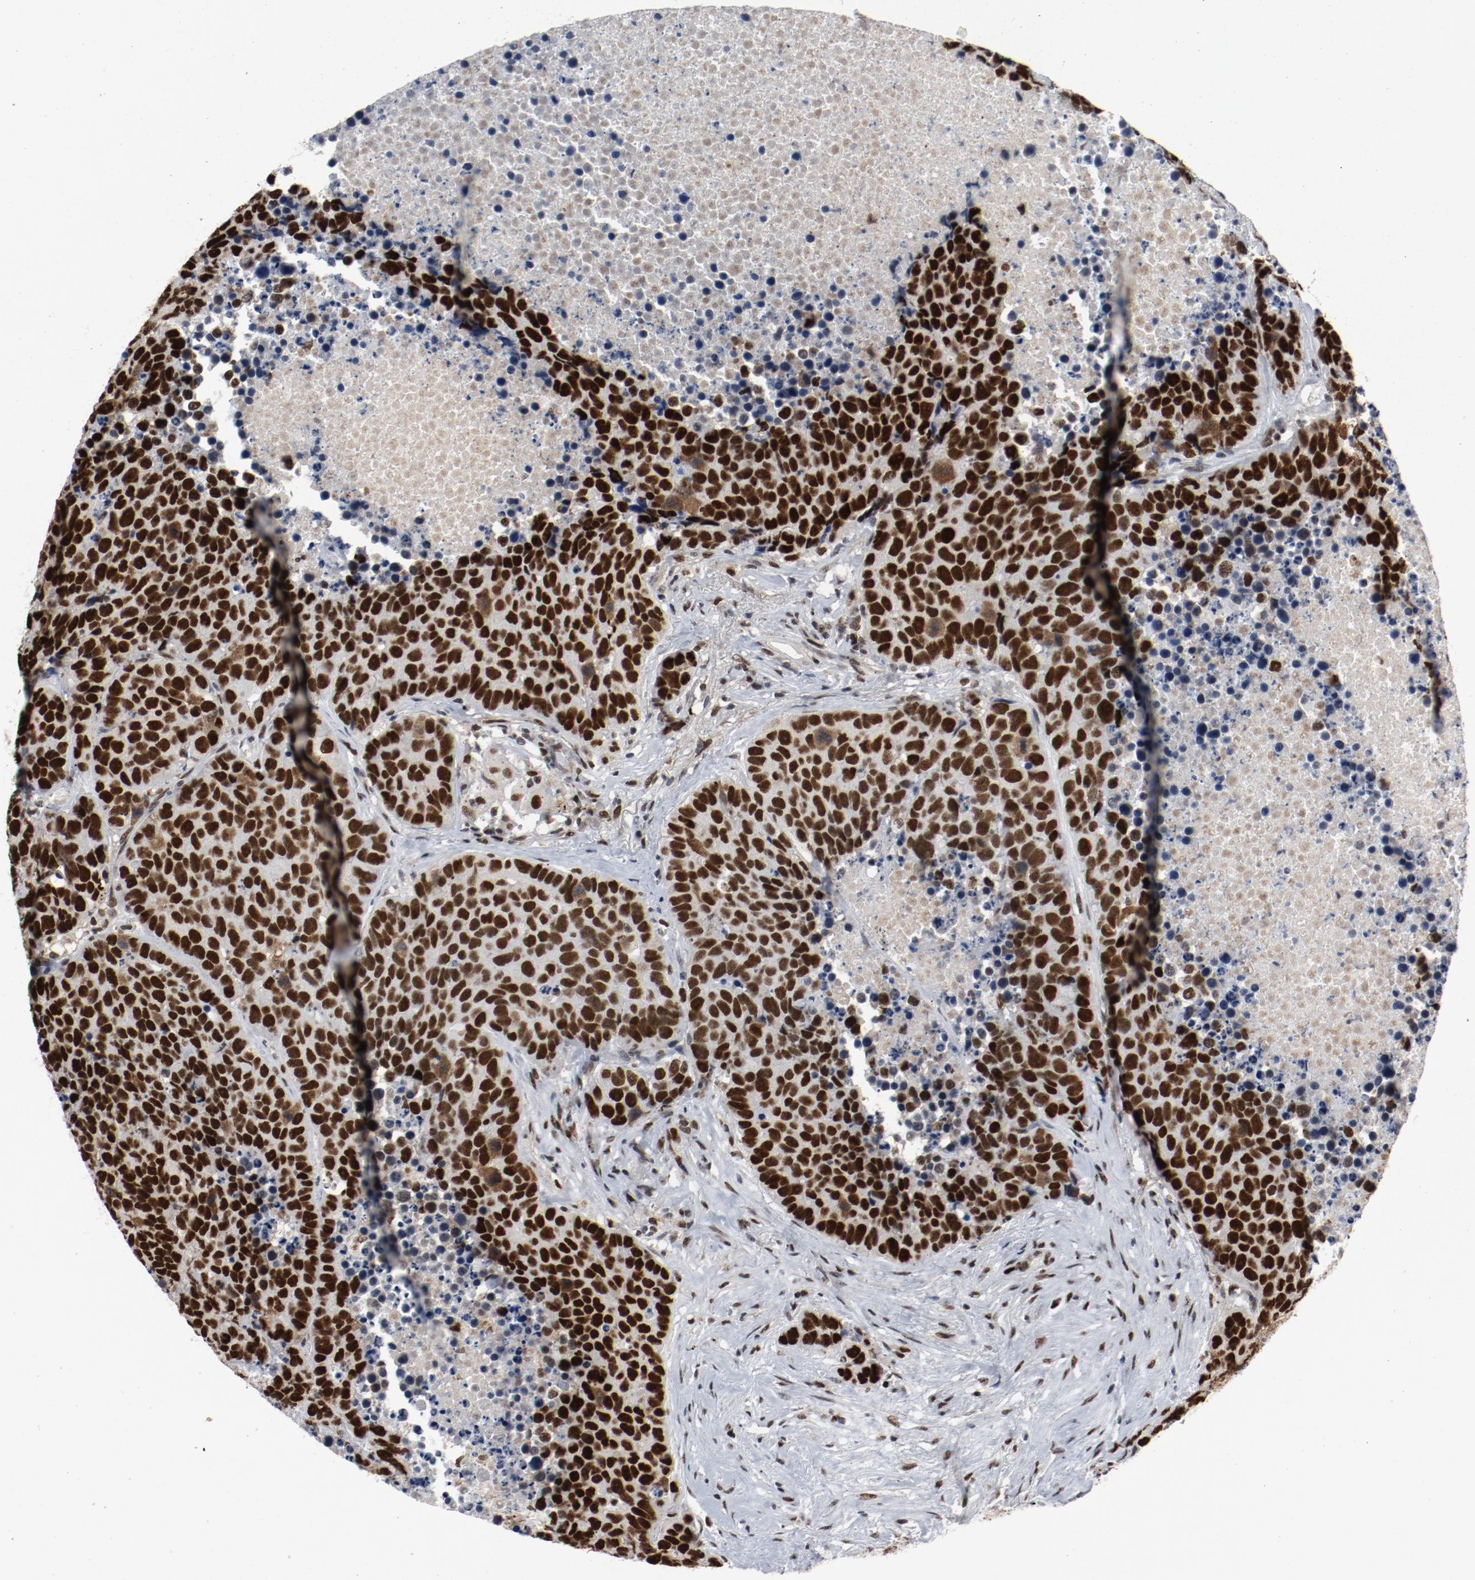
{"staining": {"intensity": "strong", "quantity": ">75%", "location": "nuclear"}, "tissue": "carcinoid", "cell_type": "Tumor cells", "image_type": "cancer", "snomed": [{"axis": "morphology", "description": "Carcinoid, malignant, NOS"}, {"axis": "topography", "description": "Lung"}], "caption": "DAB immunohistochemical staining of human carcinoid reveals strong nuclear protein positivity in approximately >75% of tumor cells. The protein of interest is shown in brown color, while the nuclei are stained blue.", "gene": "JMJD6", "patient": {"sex": "male", "age": 60}}